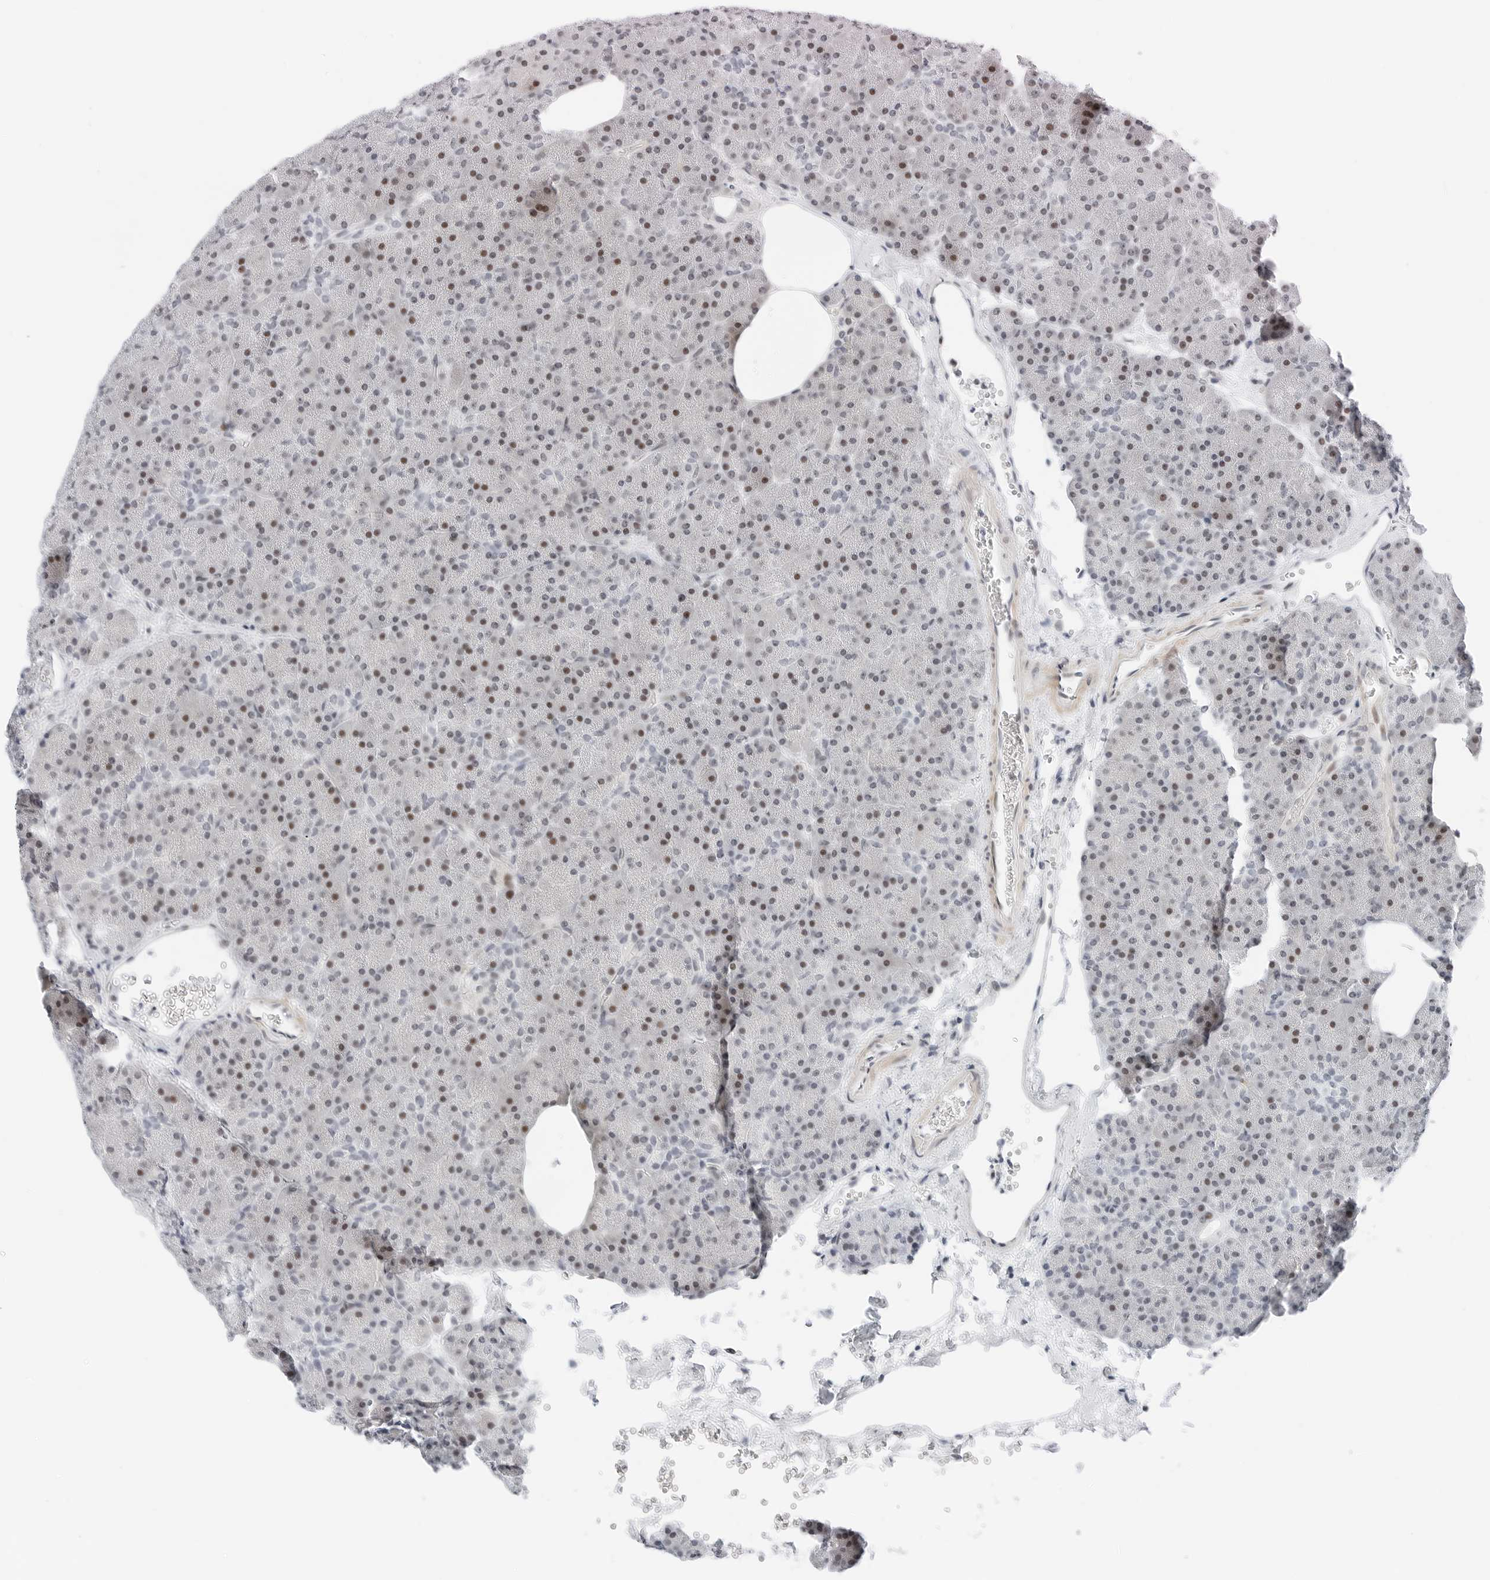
{"staining": {"intensity": "moderate", "quantity": "<25%", "location": "nuclear"}, "tissue": "pancreas", "cell_type": "Exocrine glandular cells", "image_type": "normal", "snomed": [{"axis": "morphology", "description": "Normal tissue, NOS"}, {"axis": "morphology", "description": "Carcinoid, malignant, NOS"}, {"axis": "topography", "description": "Pancreas"}], "caption": "Unremarkable pancreas was stained to show a protein in brown. There is low levels of moderate nuclear positivity in about <25% of exocrine glandular cells.", "gene": "NTMT2", "patient": {"sex": "female", "age": 35}}